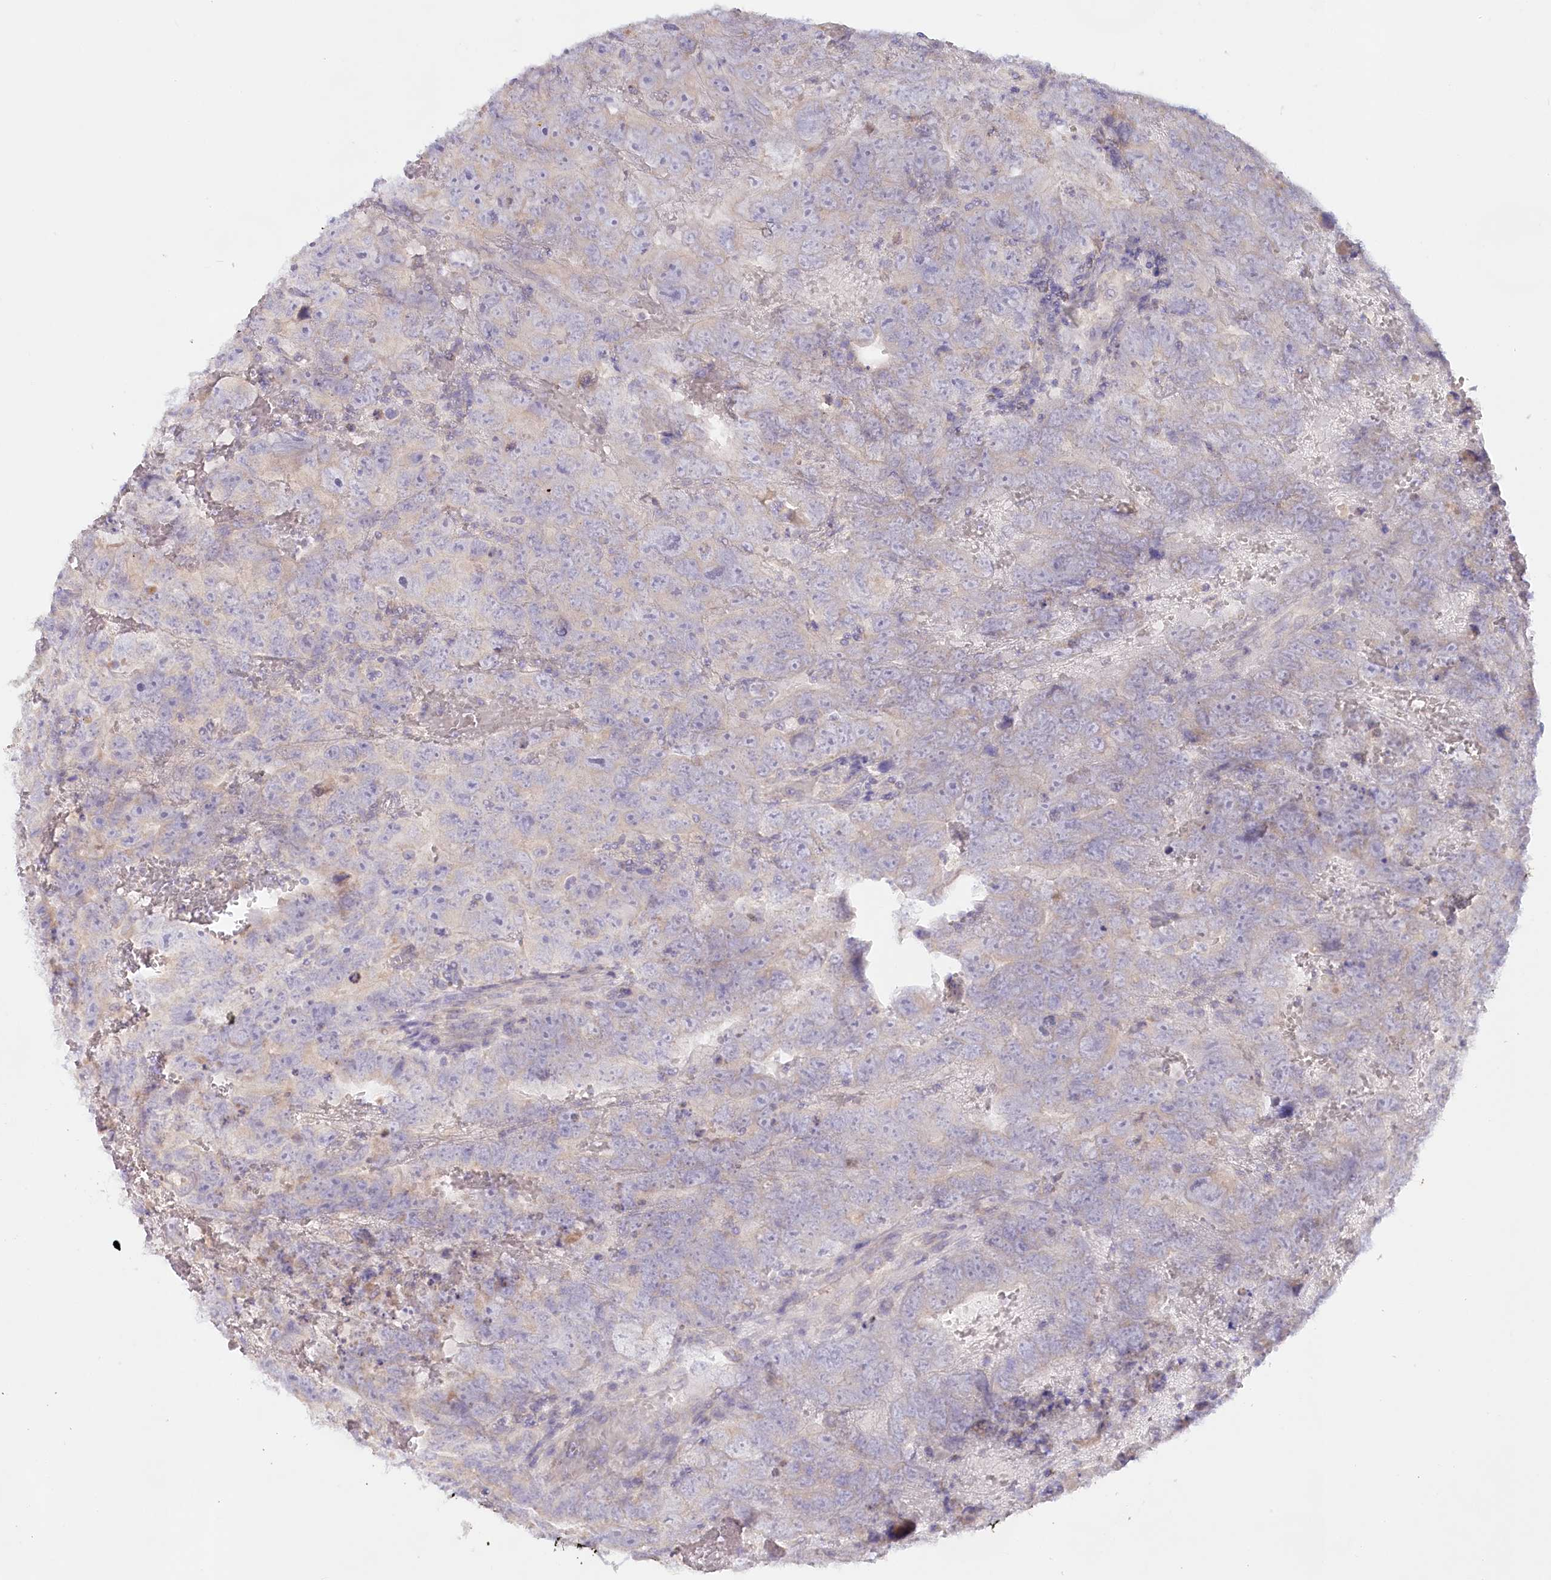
{"staining": {"intensity": "negative", "quantity": "none", "location": "none"}, "tissue": "testis cancer", "cell_type": "Tumor cells", "image_type": "cancer", "snomed": [{"axis": "morphology", "description": "Carcinoma, Embryonal, NOS"}, {"axis": "topography", "description": "Testis"}], "caption": "There is no significant staining in tumor cells of testis embryonal carcinoma.", "gene": "PSAPL1", "patient": {"sex": "male", "age": 45}}